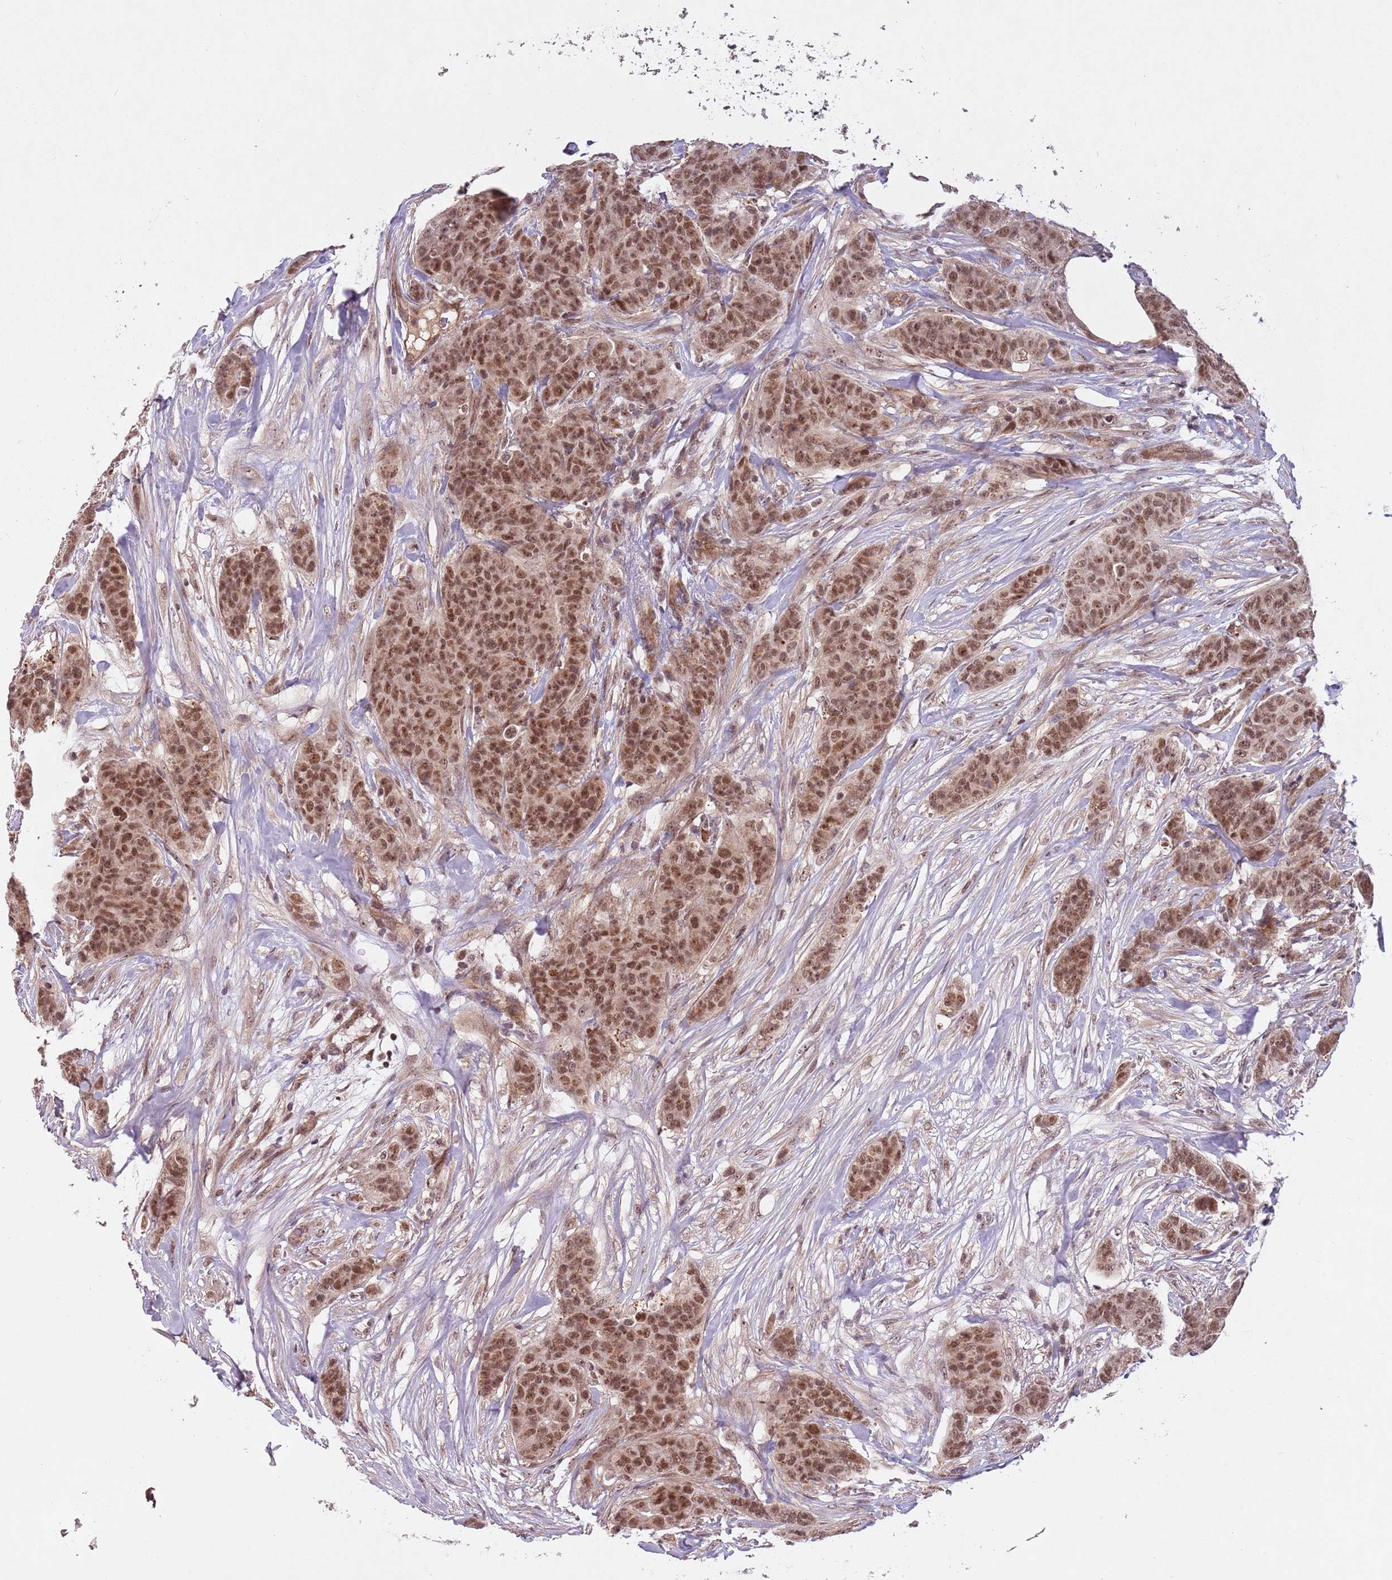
{"staining": {"intensity": "moderate", "quantity": ">75%", "location": "cytoplasmic/membranous,nuclear"}, "tissue": "breast cancer", "cell_type": "Tumor cells", "image_type": "cancer", "snomed": [{"axis": "morphology", "description": "Duct carcinoma"}, {"axis": "topography", "description": "Breast"}], "caption": "Immunohistochemistry (DAB) staining of breast intraductal carcinoma demonstrates moderate cytoplasmic/membranous and nuclear protein positivity in about >75% of tumor cells.", "gene": "SUDS3", "patient": {"sex": "female", "age": 40}}